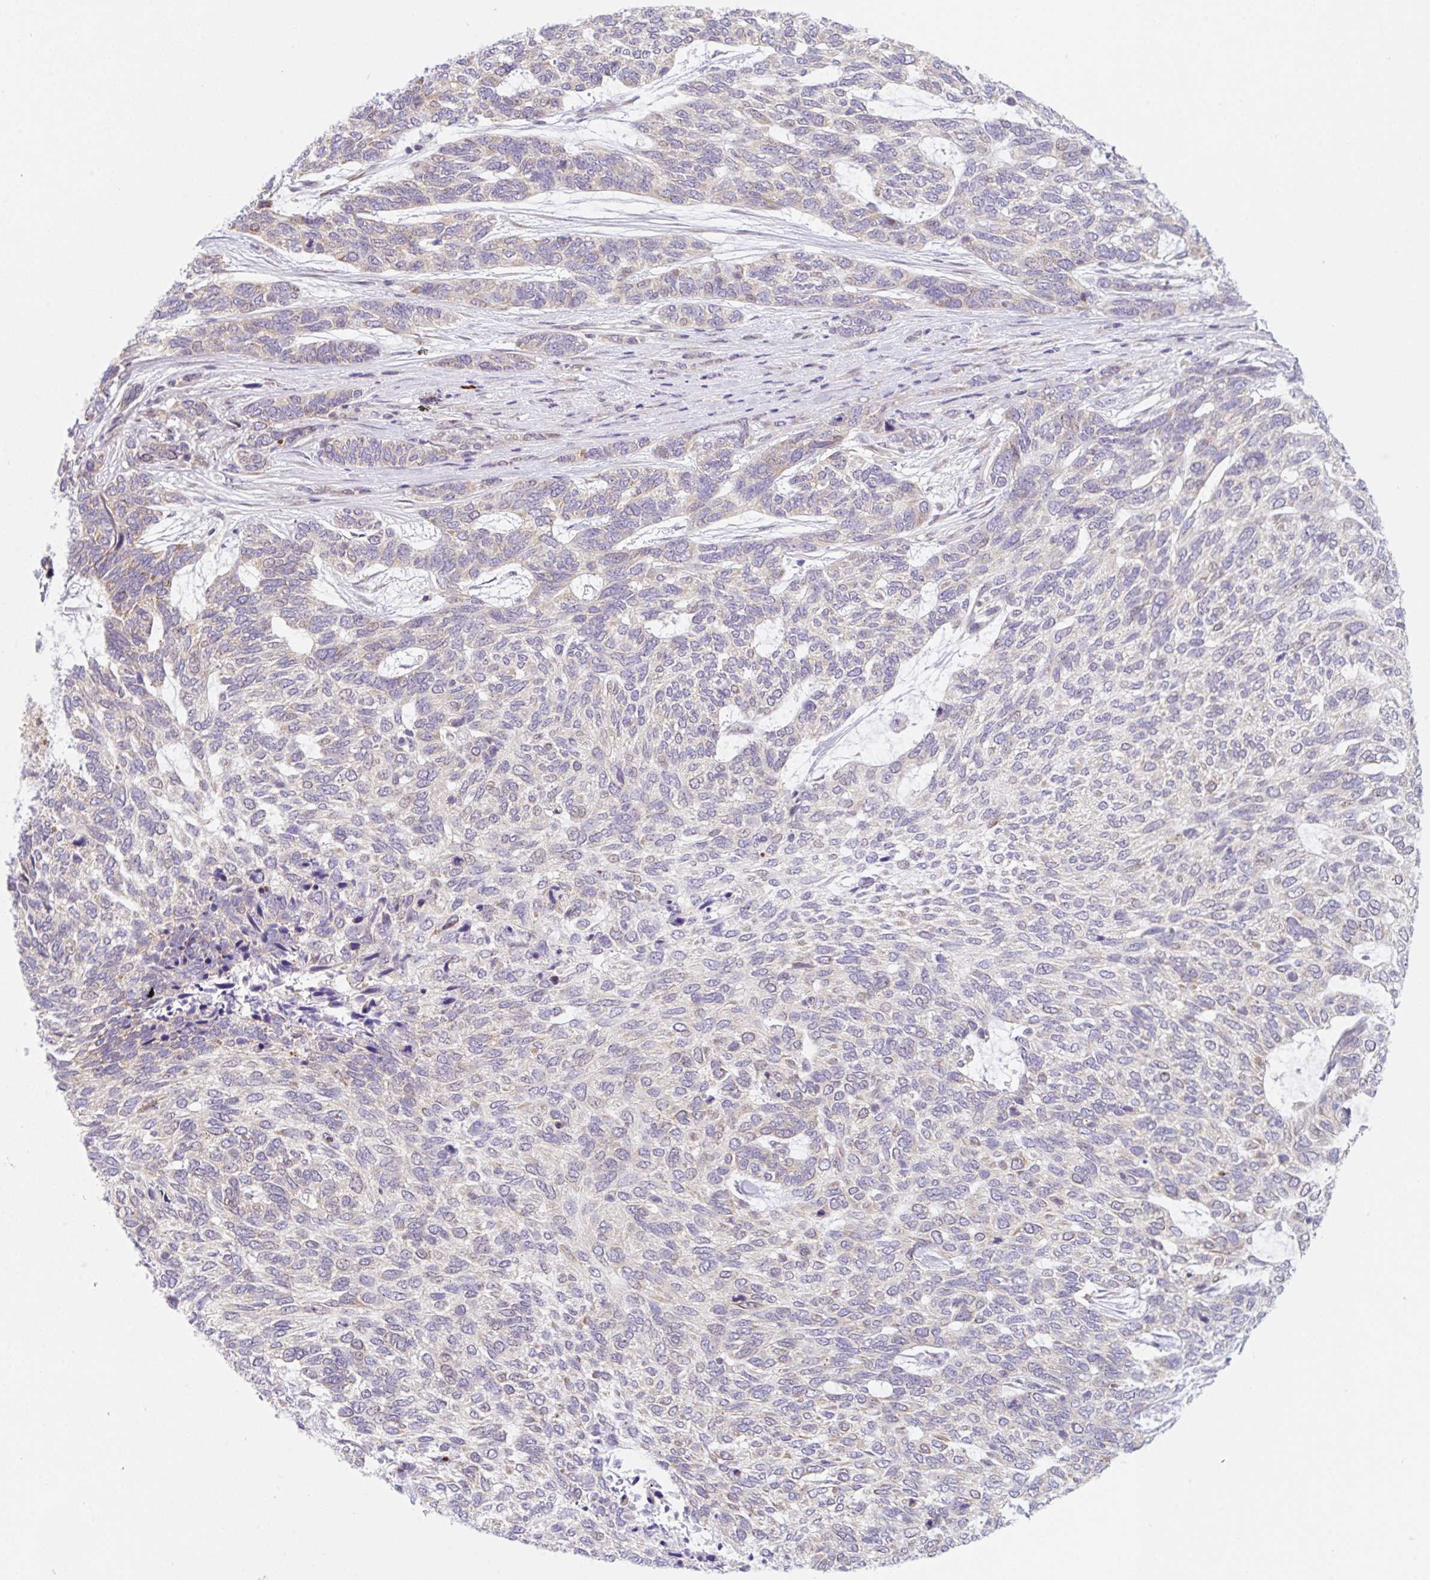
{"staining": {"intensity": "negative", "quantity": "none", "location": "none"}, "tissue": "skin cancer", "cell_type": "Tumor cells", "image_type": "cancer", "snomed": [{"axis": "morphology", "description": "Basal cell carcinoma"}, {"axis": "topography", "description": "Skin"}], "caption": "This photomicrograph is of basal cell carcinoma (skin) stained with immunohistochemistry (IHC) to label a protein in brown with the nuclei are counter-stained blue. There is no positivity in tumor cells.", "gene": "TBPL2", "patient": {"sex": "female", "age": 65}}